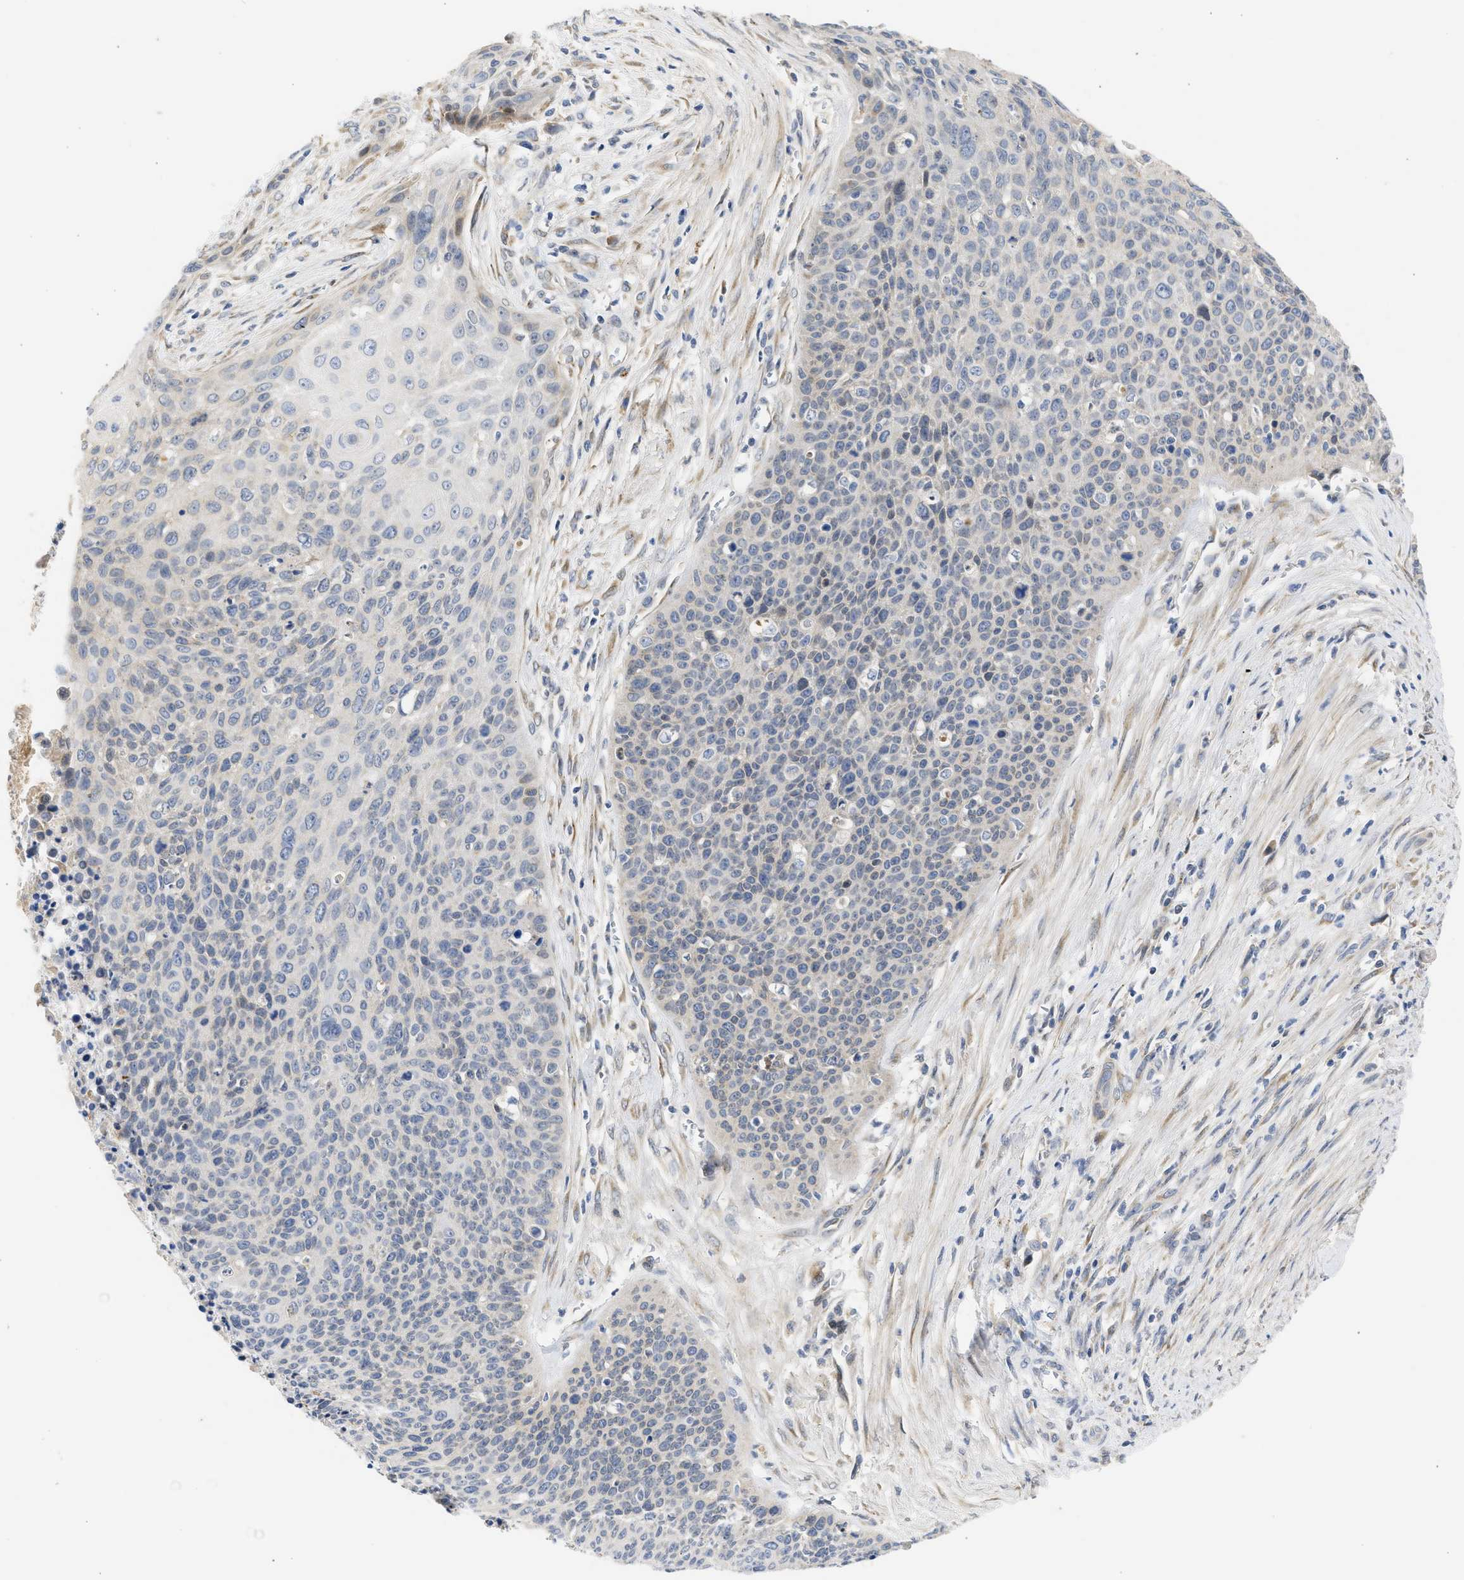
{"staining": {"intensity": "negative", "quantity": "none", "location": "none"}, "tissue": "cervical cancer", "cell_type": "Tumor cells", "image_type": "cancer", "snomed": [{"axis": "morphology", "description": "Squamous cell carcinoma, NOS"}, {"axis": "topography", "description": "Cervix"}], "caption": "Image shows no protein expression in tumor cells of cervical cancer tissue.", "gene": "TMED1", "patient": {"sex": "female", "age": 55}}